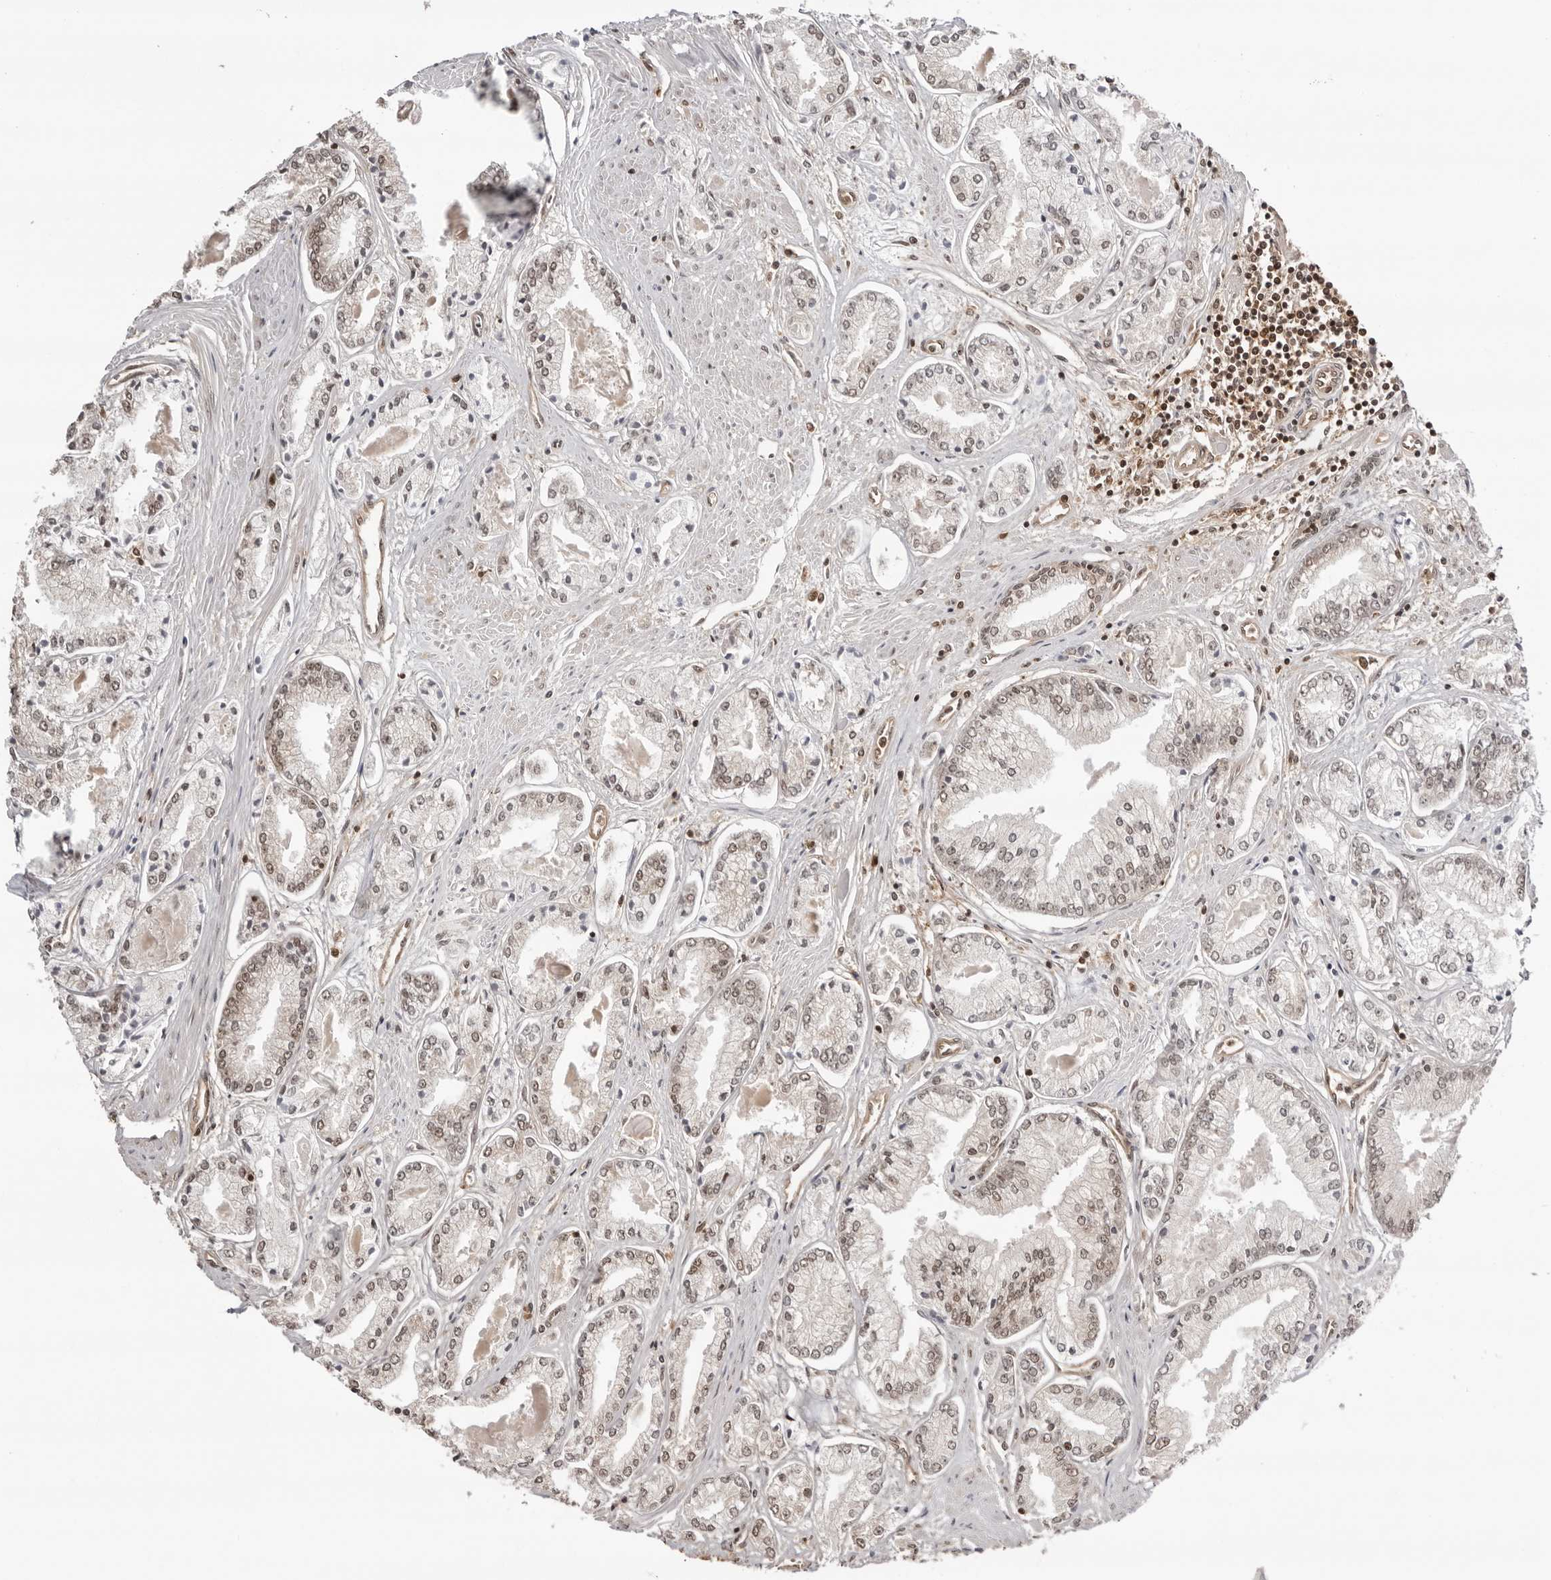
{"staining": {"intensity": "weak", "quantity": "<25%", "location": "nuclear"}, "tissue": "prostate cancer", "cell_type": "Tumor cells", "image_type": "cancer", "snomed": [{"axis": "morphology", "description": "Adenocarcinoma, Low grade"}, {"axis": "topography", "description": "Prostate"}], "caption": "Immunohistochemistry micrograph of neoplastic tissue: prostate cancer stained with DAB (3,3'-diaminobenzidine) shows no significant protein staining in tumor cells.", "gene": "SDE2", "patient": {"sex": "male", "age": 52}}